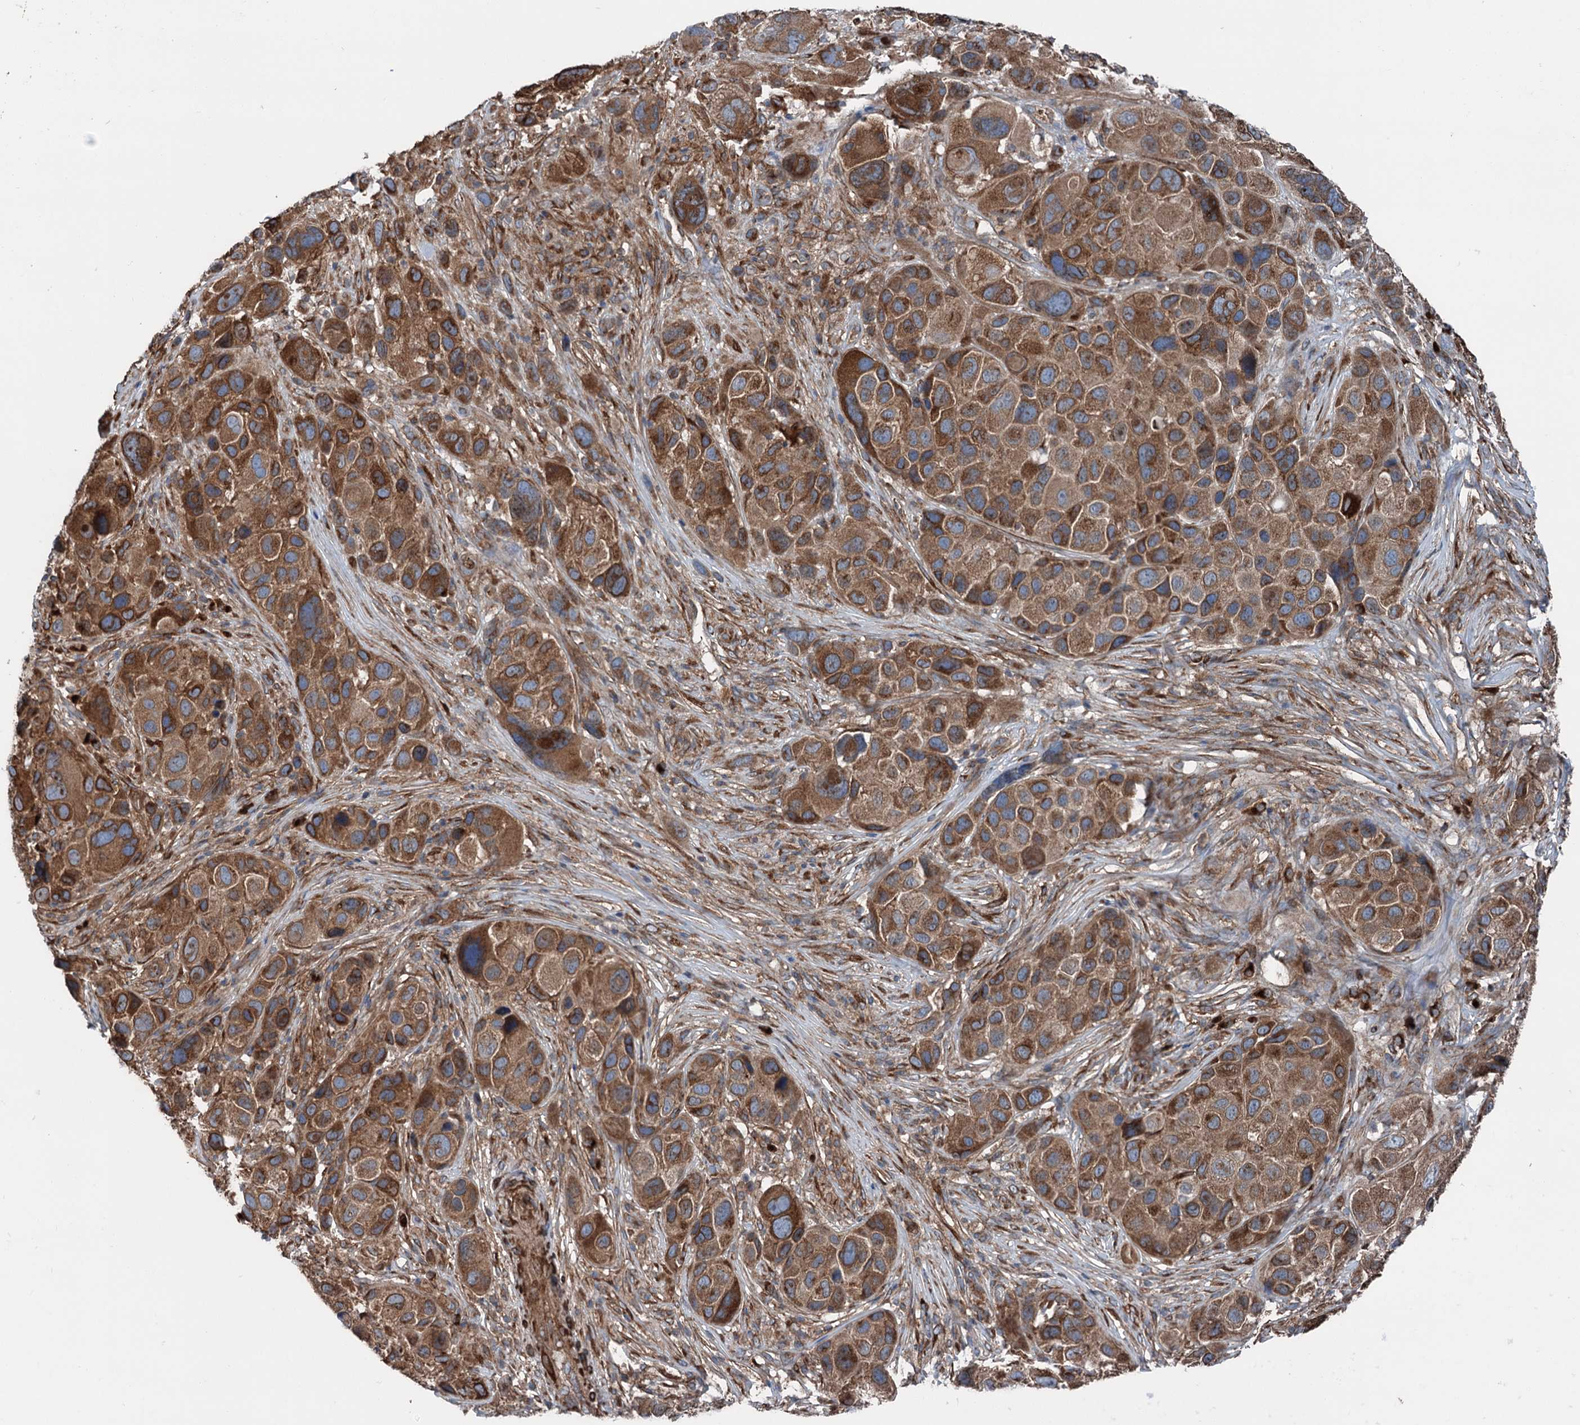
{"staining": {"intensity": "strong", "quantity": ">75%", "location": "cytoplasmic/membranous"}, "tissue": "melanoma", "cell_type": "Tumor cells", "image_type": "cancer", "snomed": [{"axis": "morphology", "description": "Malignant melanoma, NOS"}, {"axis": "topography", "description": "Skin of trunk"}], "caption": "Malignant melanoma tissue shows strong cytoplasmic/membranous positivity in about >75% of tumor cells", "gene": "CALCOCO1", "patient": {"sex": "male", "age": 71}}